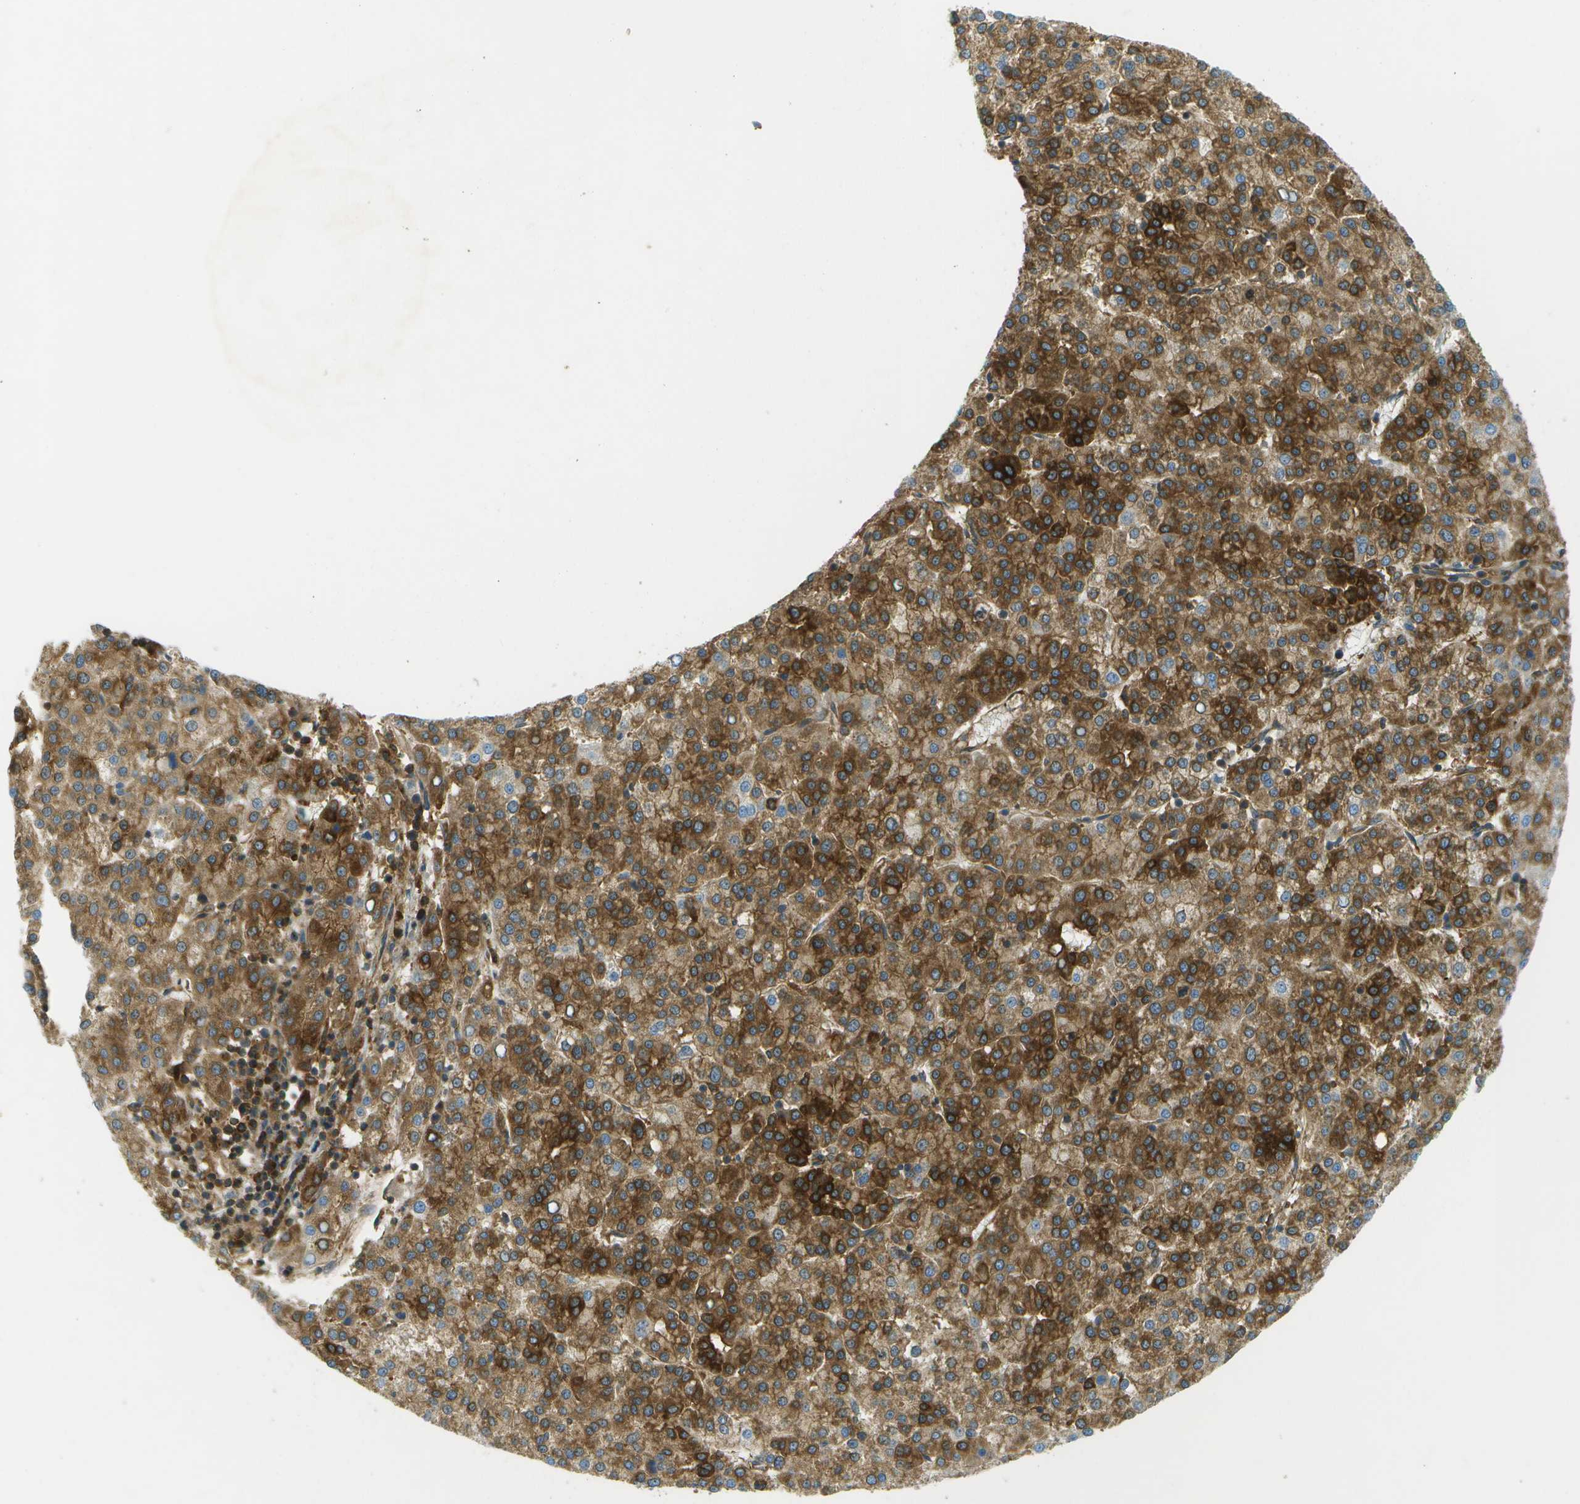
{"staining": {"intensity": "strong", "quantity": "25%-75%", "location": "cytoplasmic/membranous"}, "tissue": "liver cancer", "cell_type": "Tumor cells", "image_type": "cancer", "snomed": [{"axis": "morphology", "description": "Carcinoma, Hepatocellular, NOS"}, {"axis": "topography", "description": "Liver"}], "caption": "Strong cytoplasmic/membranous expression for a protein is present in about 25%-75% of tumor cells of liver hepatocellular carcinoma using immunohistochemistry (IHC).", "gene": "TMTC1", "patient": {"sex": "female", "age": 58}}